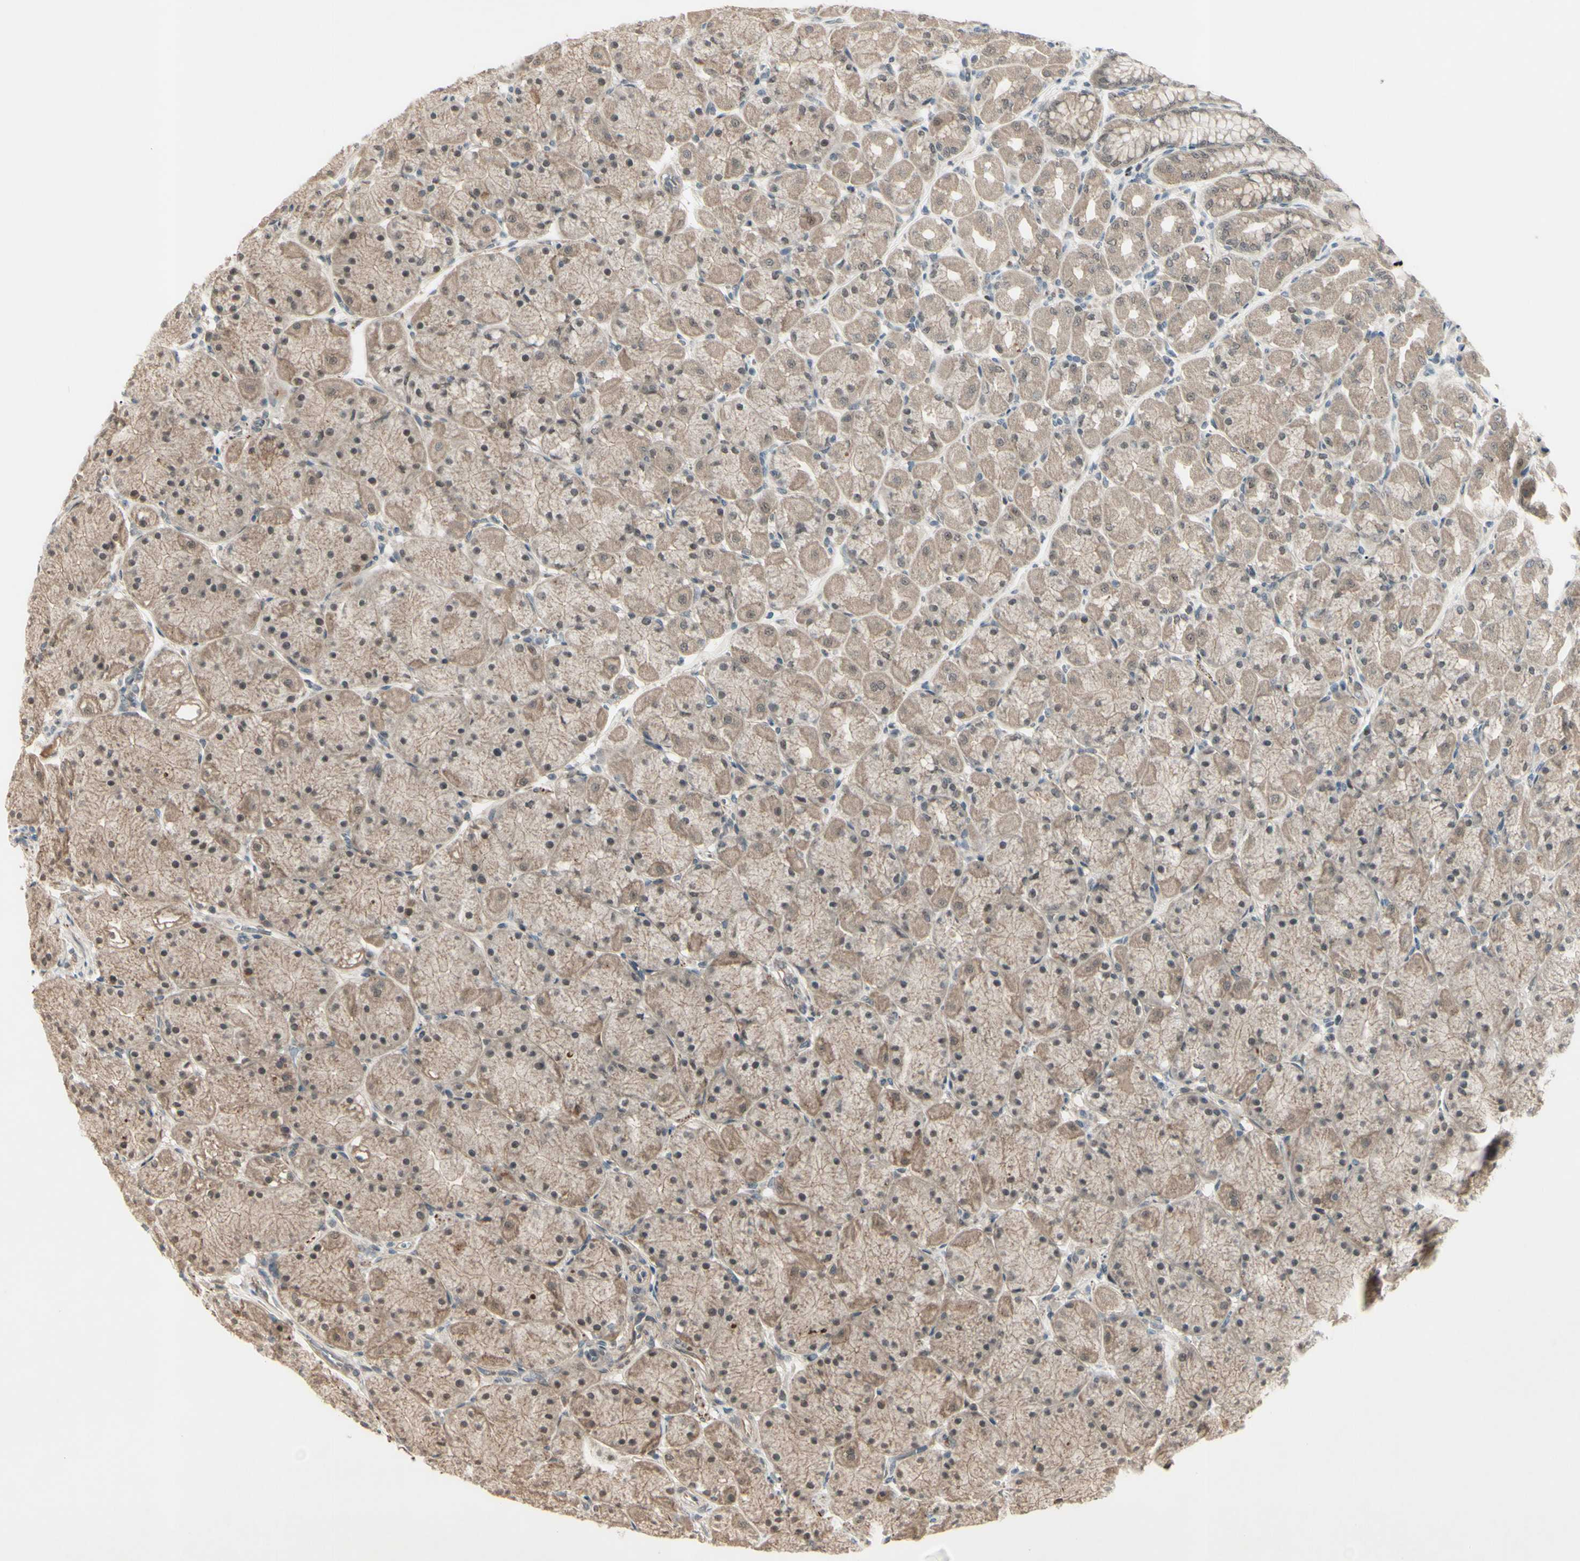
{"staining": {"intensity": "moderate", "quantity": ">75%", "location": "cytoplasmic/membranous,nuclear"}, "tissue": "stomach", "cell_type": "Glandular cells", "image_type": "normal", "snomed": [{"axis": "morphology", "description": "Normal tissue, NOS"}, {"axis": "topography", "description": "Stomach, upper"}], "caption": "Human stomach stained with a brown dye shows moderate cytoplasmic/membranous,nuclear positive expression in about >75% of glandular cells.", "gene": "MLF2", "patient": {"sex": "female", "age": 56}}